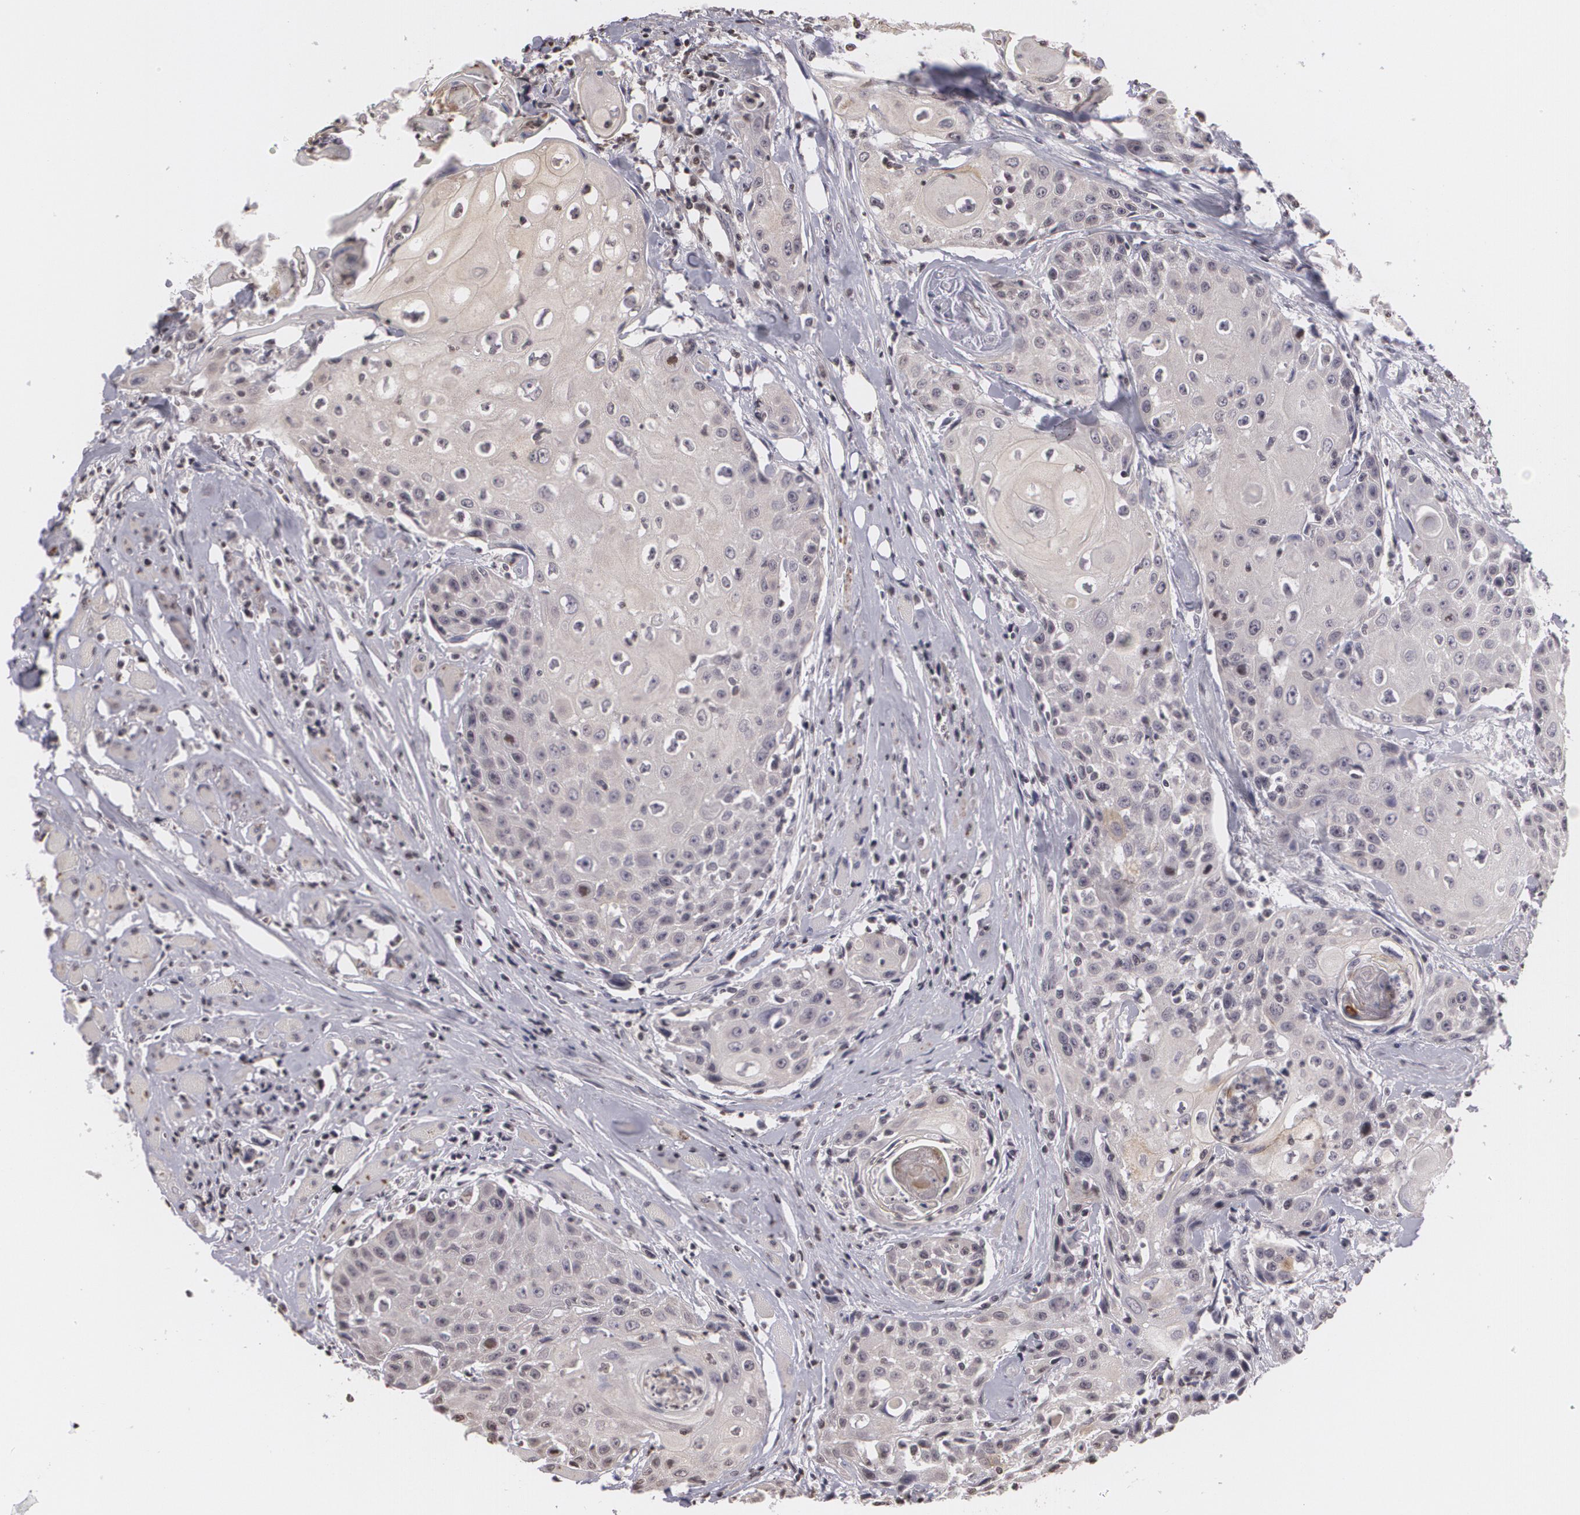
{"staining": {"intensity": "negative", "quantity": "none", "location": "none"}, "tissue": "head and neck cancer", "cell_type": "Tumor cells", "image_type": "cancer", "snomed": [{"axis": "morphology", "description": "Squamous cell carcinoma, NOS"}, {"axis": "topography", "description": "Oral tissue"}, {"axis": "topography", "description": "Head-Neck"}], "caption": "Immunohistochemical staining of human head and neck cancer reveals no significant expression in tumor cells.", "gene": "MUC1", "patient": {"sex": "female", "age": 82}}